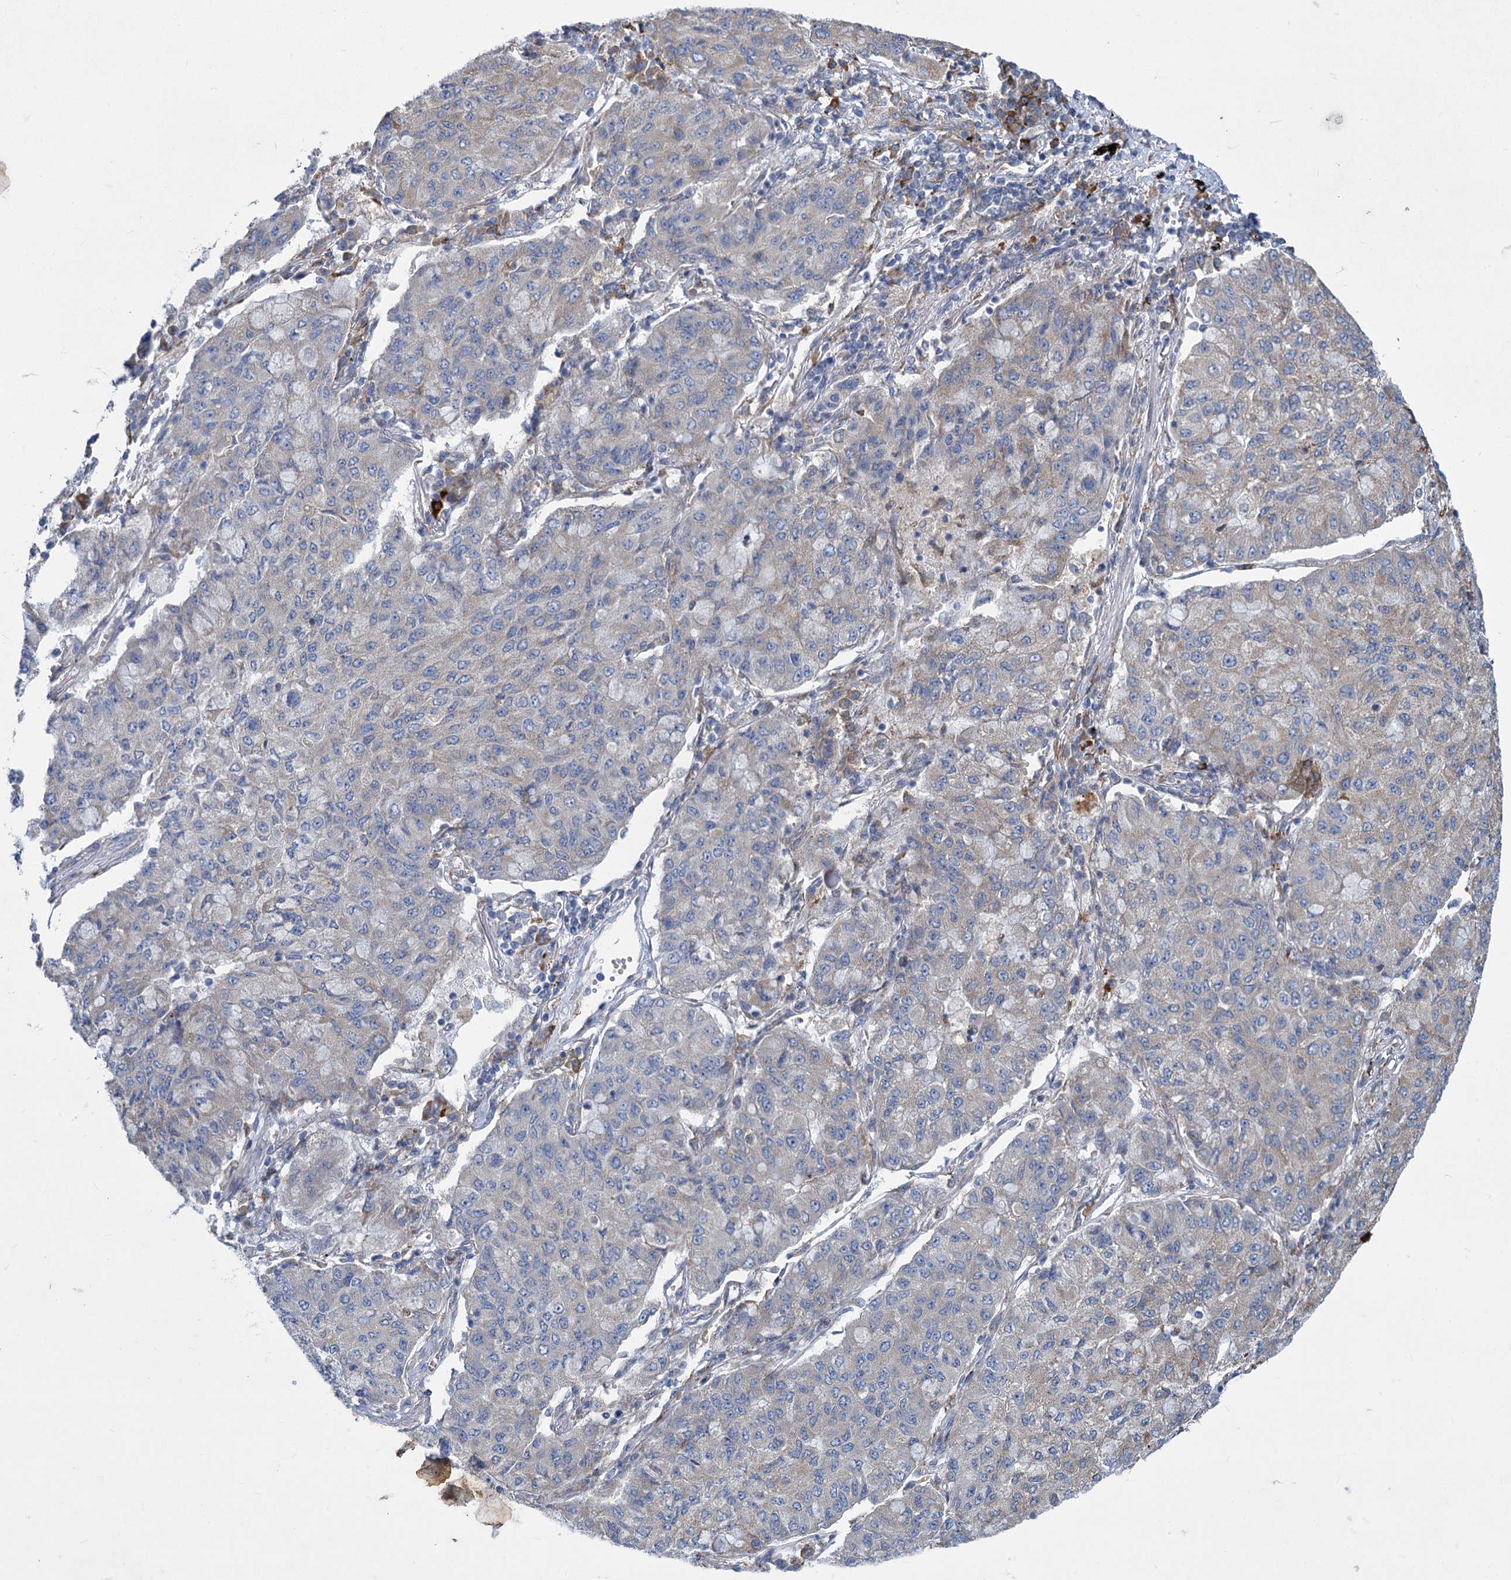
{"staining": {"intensity": "negative", "quantity": "none", "location": "none"}, "tissue": "lung cancer", "cell_type": "Tumor cells", "image_type": "cancer", "snomed": [{"axis": "morphology", "description": "Squamous cell carcinoma, NOS"}, {"axis": "topography", "description": "Lung"}], "caption": "Immunohistochemistry of squamous cell carcinoma (lung) reveals no positivity in tumor cells.", "gene": "PRSS35", "patient": {"sex": "male", "age": 74}}